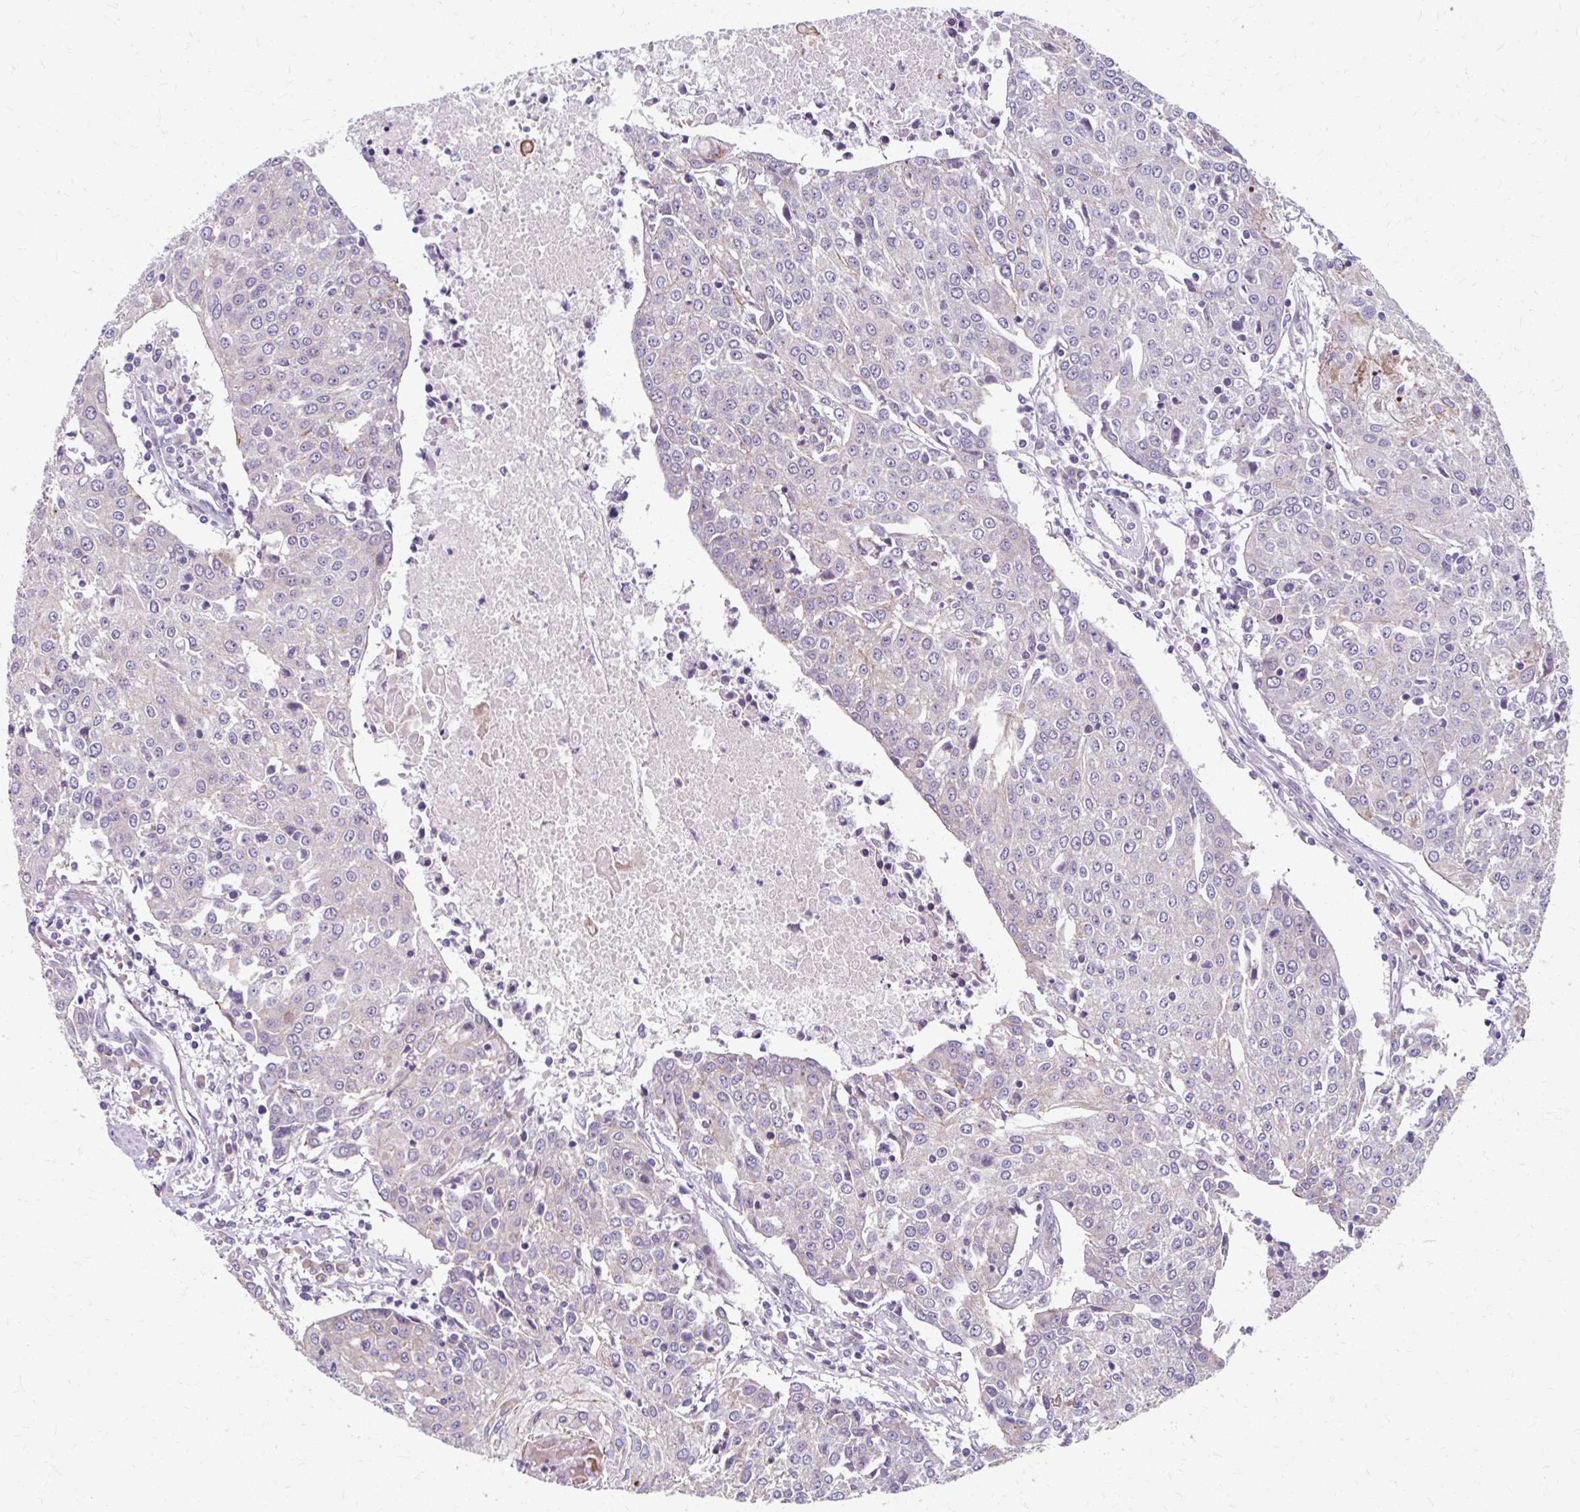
{"staining": {"intensity": "negative", "quantity": "none", "location": "none"}, "tissue": "urothelial cancer", "cell_type": "Tumor cells", "image_type": "cancer", "snomed": [{"axis": "morphology", "description": "Urothelial carcinoma, High grade"}, {"axis": "topography", "description": "Urinary bladder"}], "caption": "Tumor cells show no significant protein positivity in urothelial cancer.", "gene": "ZNF555", "patient": {"sex": "female", "age": 85}}